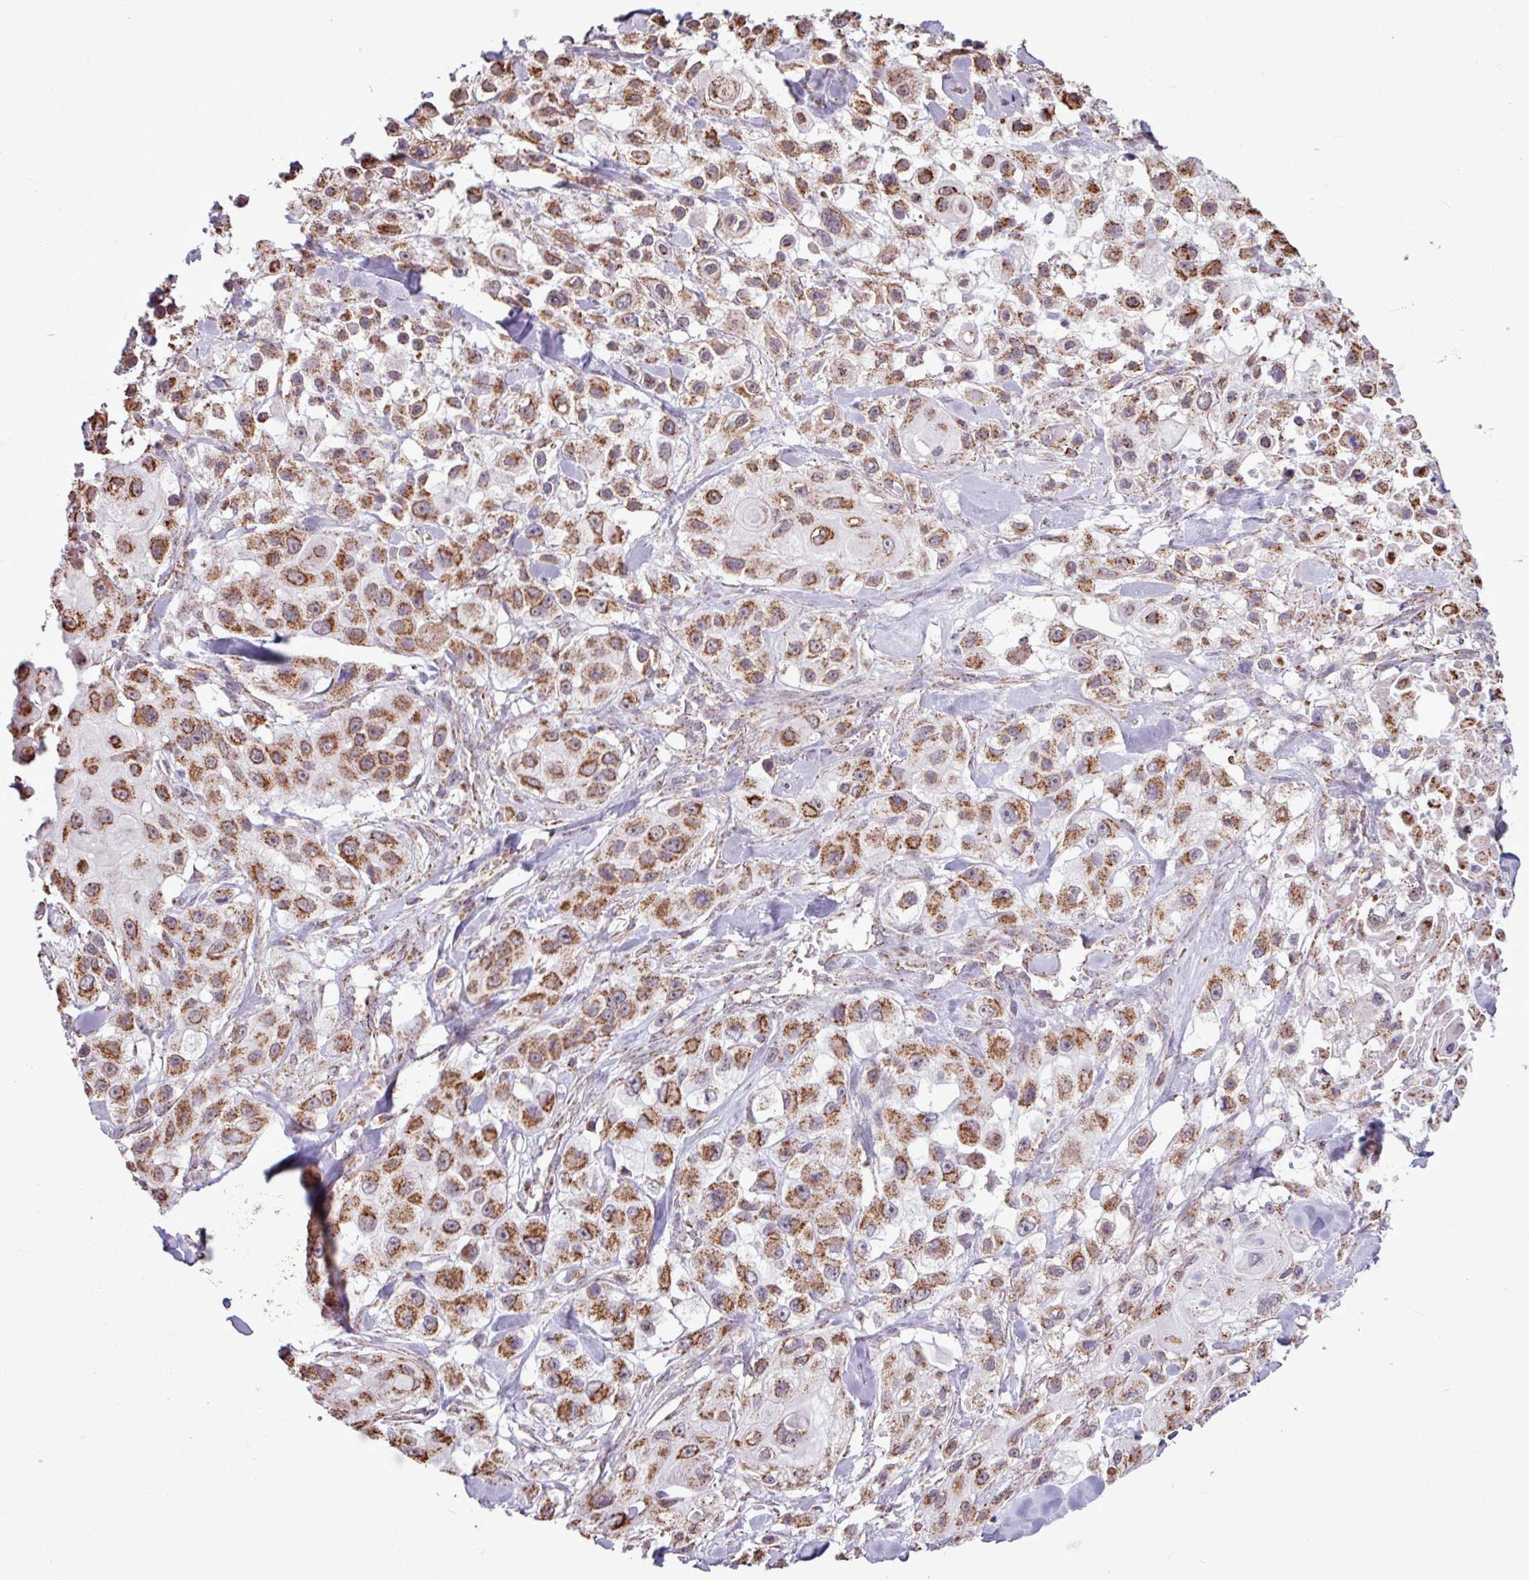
{"staining": {"intensity": "strong", "quantity": ">75%", "location": "cytoplasmic/membranous"}, "tissue": "skin cancer", "cell_type": "Tumor cells", "image_type": "cancer", "snomed": [{"axis": "morphology", "description": "Squamous cell carcinoma, NOS"}, {"axis": "topography", "description": "Skin"}], "caption": "Protein analysis of skin squamous cell carcinoma tissue demonstrates strong cytoplasmic/membranous positivity in about >75% of tumor cells. The protein of interest is stained brown, and the nuclei are stained in blue (DAB IHC with brightfield microscopy, high magnification).", "gene": "ALG8", "patient": {"sex": "male", "age": 63}}